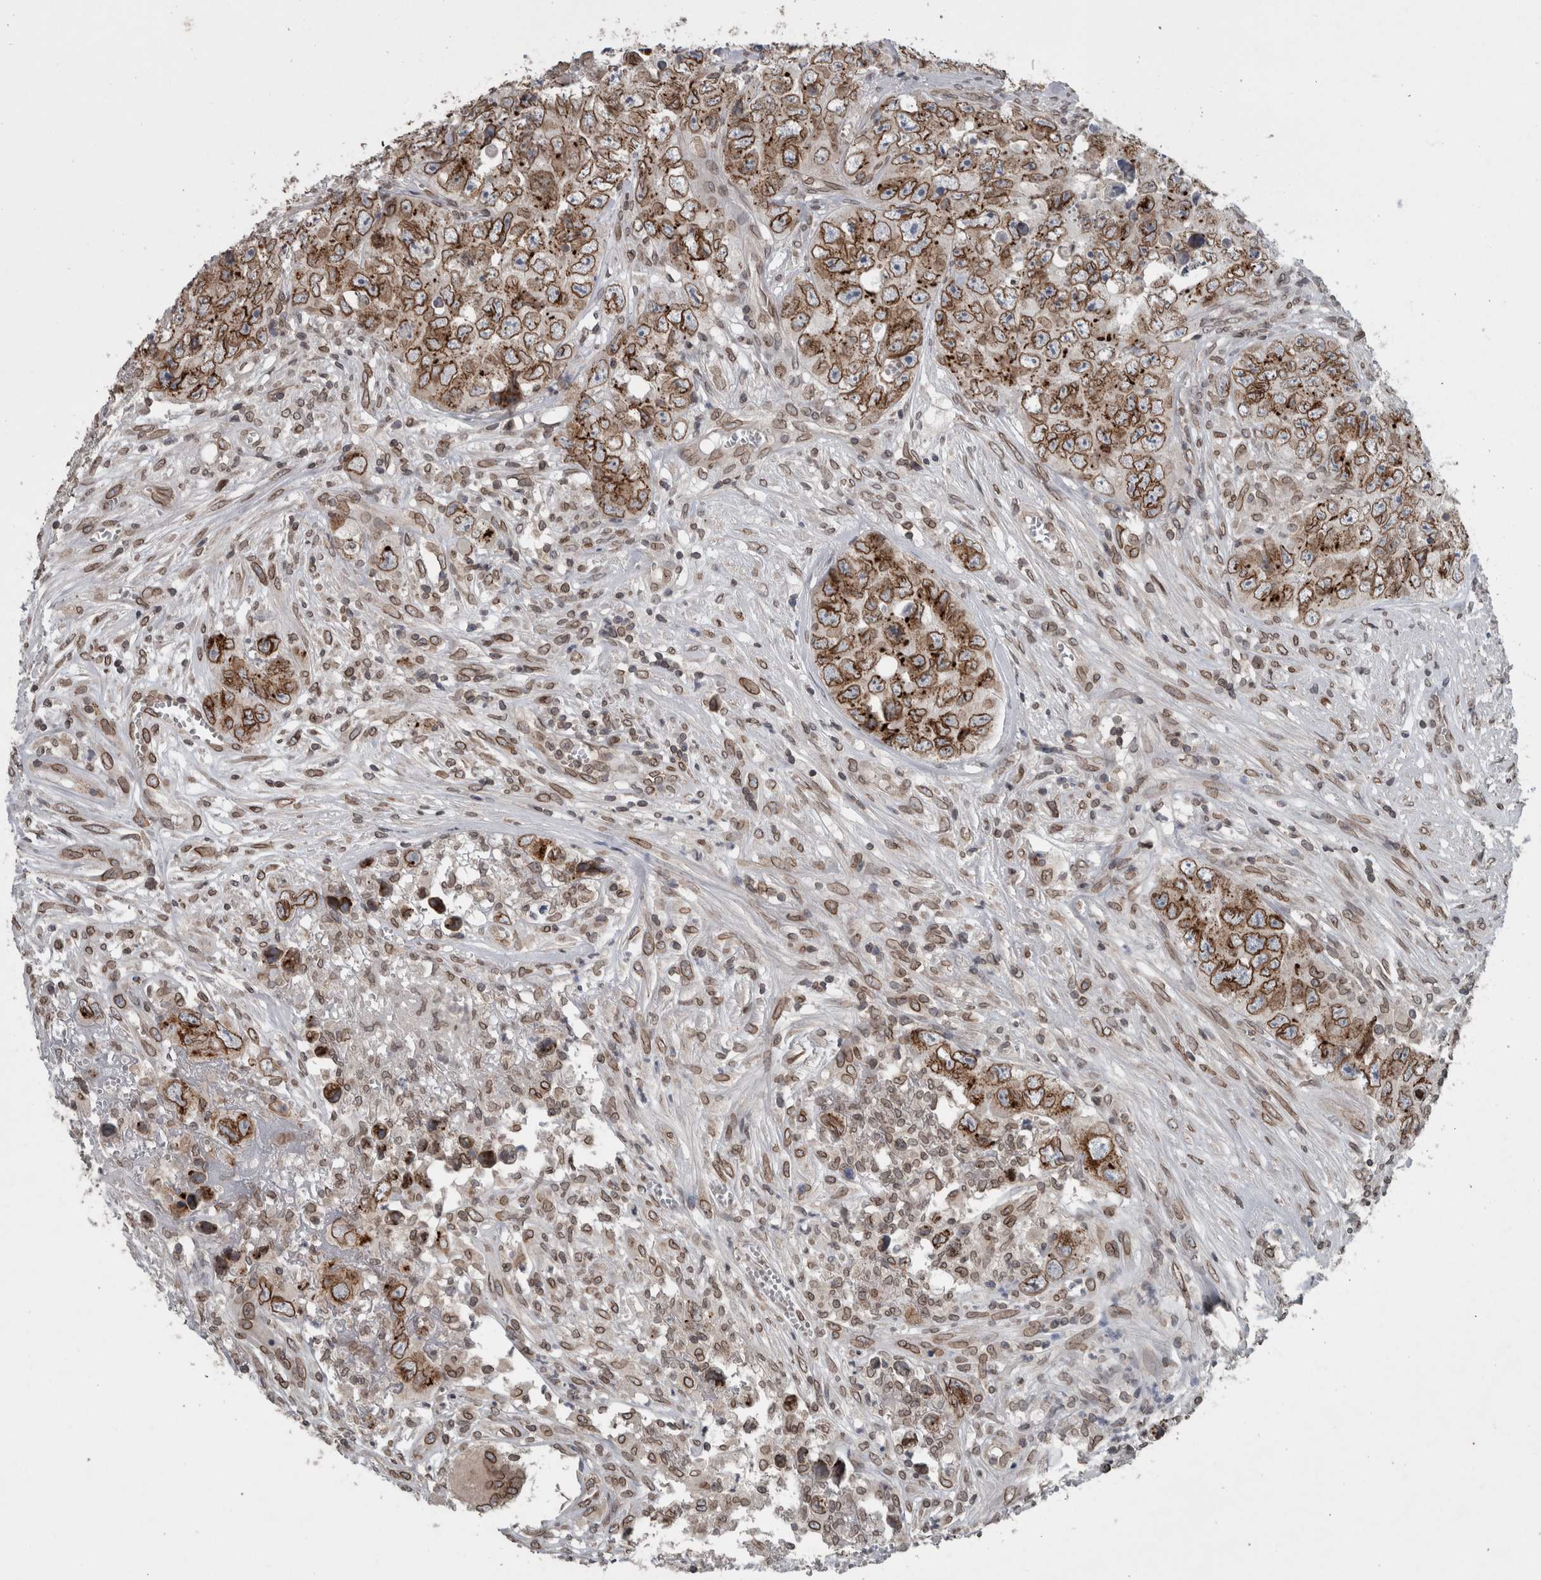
{"staining": {"intensity": "strong", "quantity": ">75%", "location": "cytoplasmic/membranous,nuclear"}, "tissue": "testis cancer", "cell_type": "Tumor cells", "image_type": "cancer", "snomed": [{"axis": "morphology", "description": "Seminoma, NOS"}, {"axis": "morphology", "description": "Carcinoma, Embryonal, NOS"}, {"axis": "topography", "description": "Testis"}], "caption": "A brown stain shows strong cytoplasmic/membranous and nuclear positivity of a protein in human testis seminoma tumor cells. The protein of interest is stained brown, and the nuclei are stained in blue (DAB (3,3'-diaminobenzidine) IHC with brightfield microscopy, high magnification).", "gene": "RANBP2", "patient": {"sex": "male", "age": 43}}